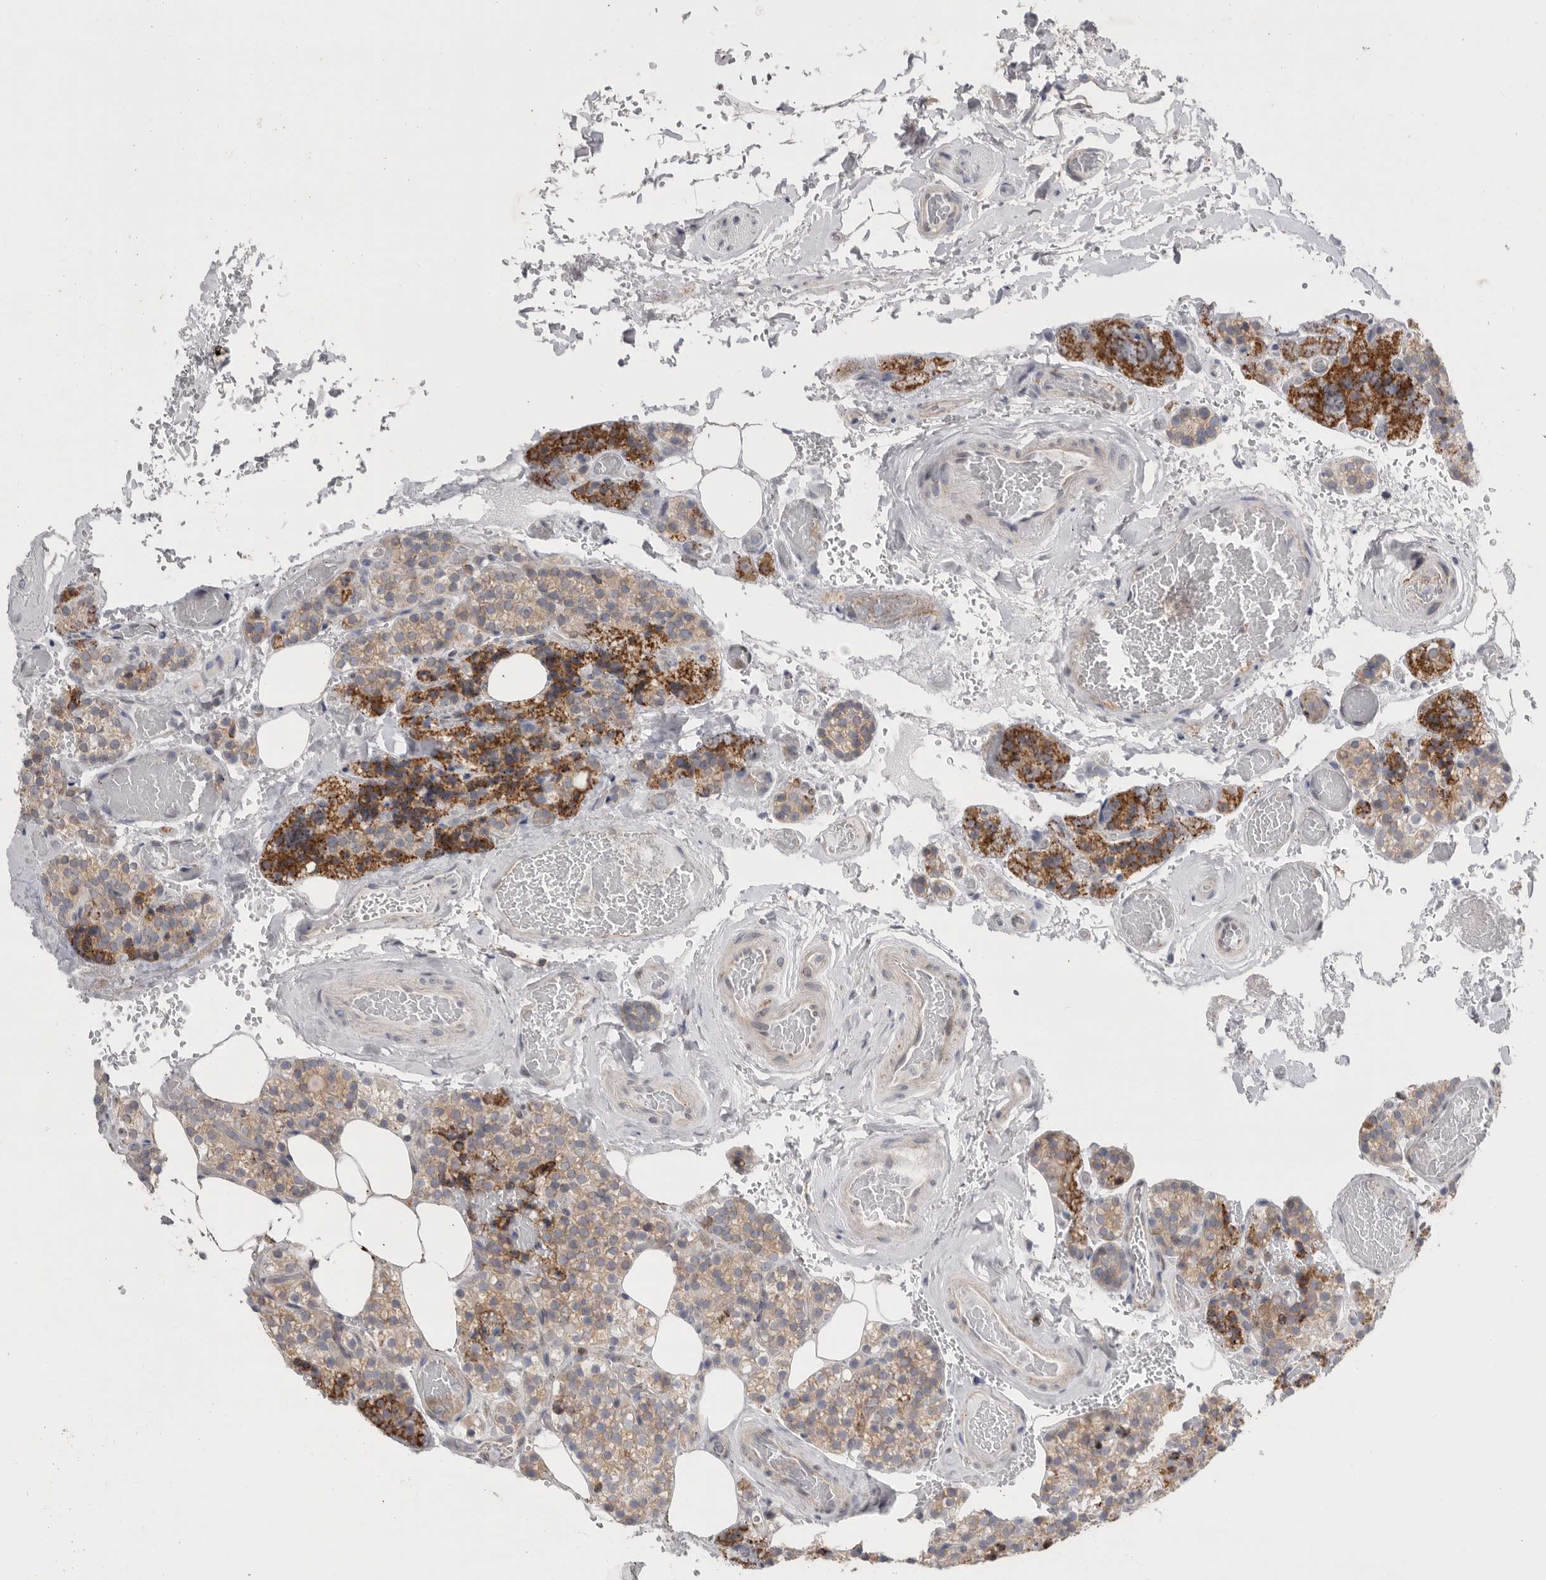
{"staining": {"intensity": "strong", "quantity": "25%-75%", "location": "cytoplasmic/membranous"}, "tissue": "parathyroid gland", "cell_type": "Glandular cells", "image_type": "normal", "snomed": [{"axis": "morphology", "description": "Normal tissue, NOS"}, {"axis": "topography", "description": "Parathyroid gland"}], "caption": "Protein staining exhibits strong cytoplasmic/membranous positivity in about 25%-75% of glandular cells in benign parathyroid gland.", "gene": "GANAB", "patient": {"sex": "male", "age": 87}}